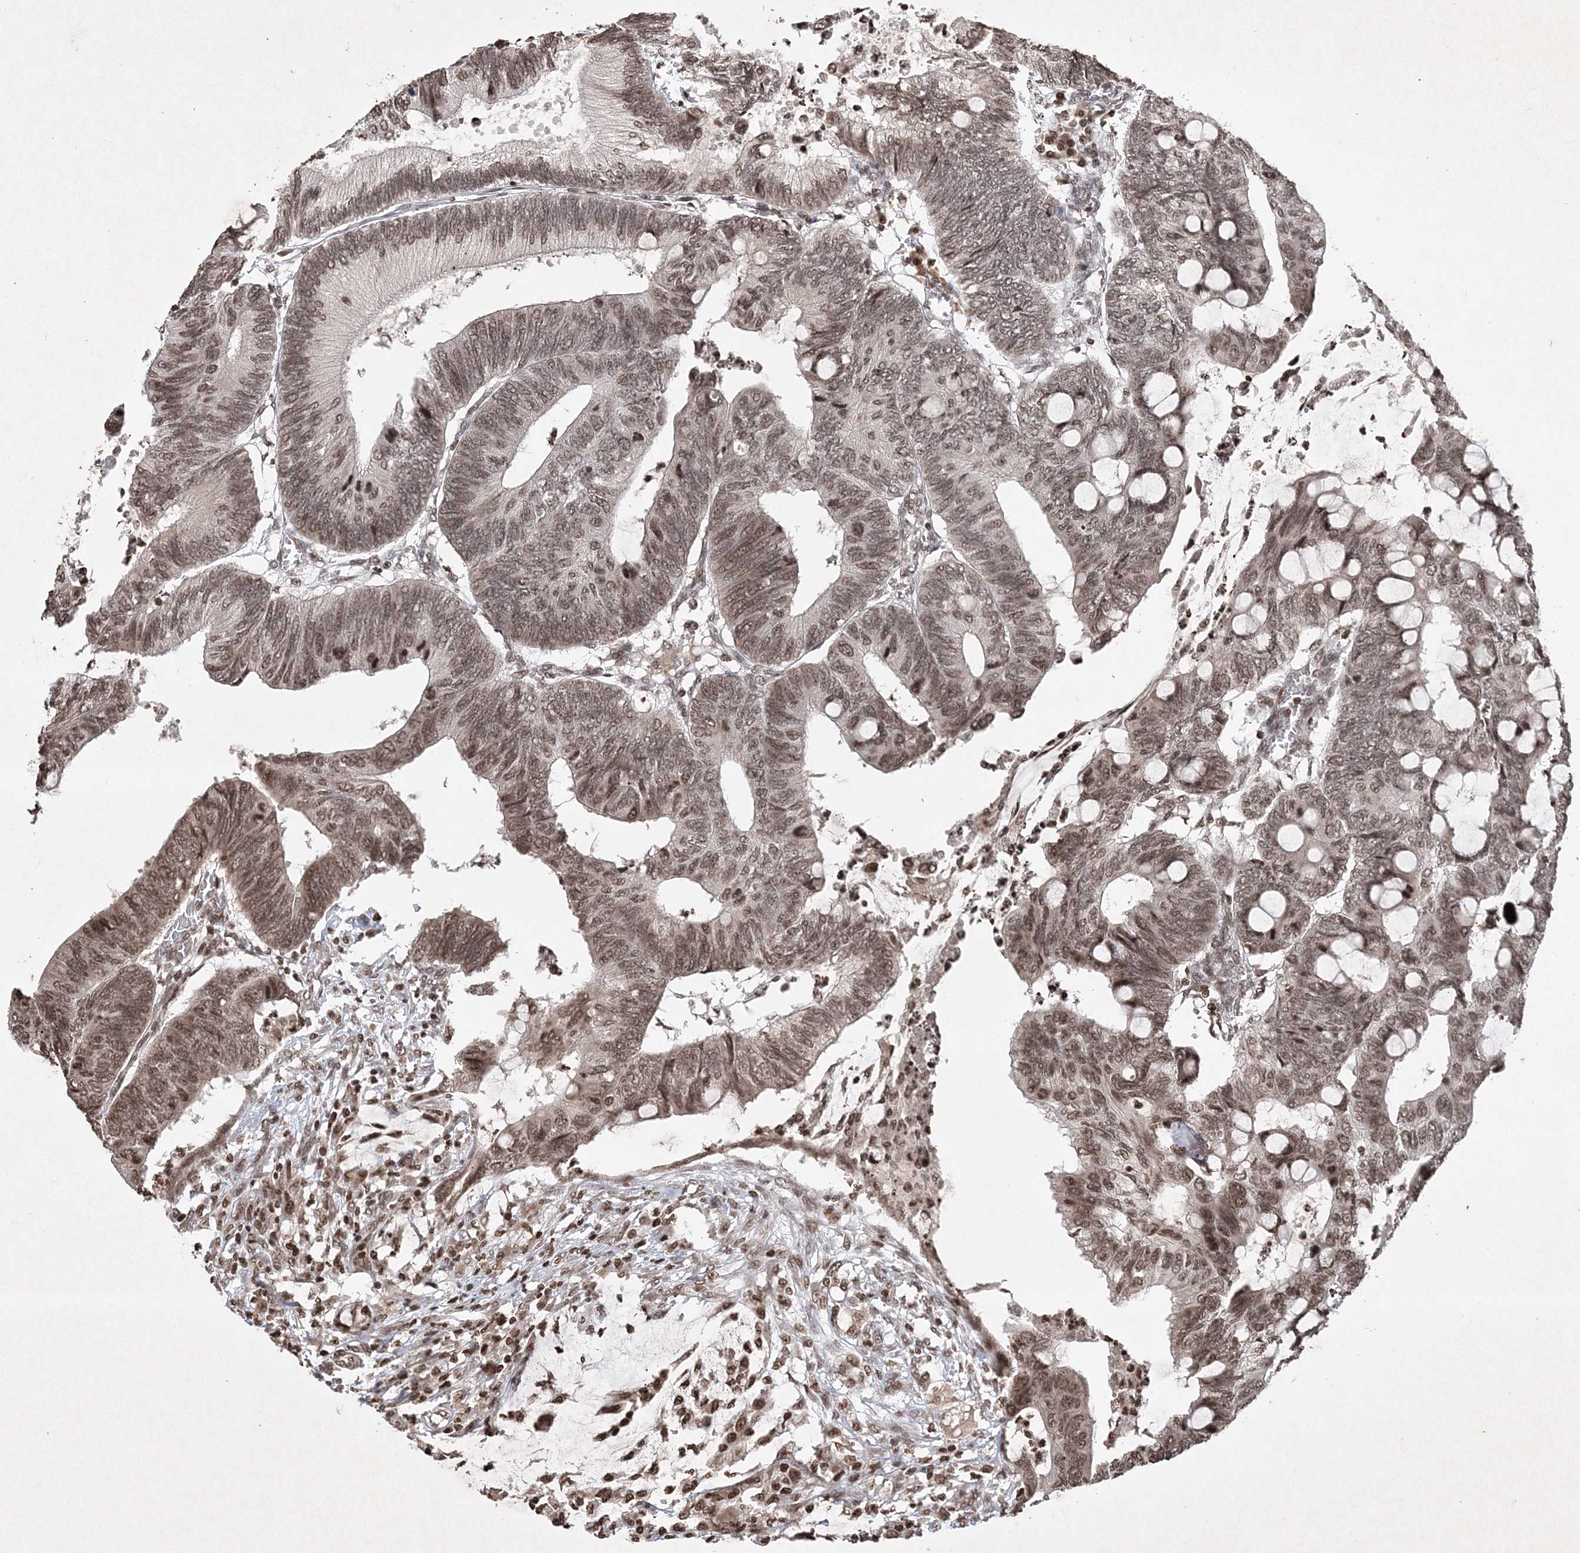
{"staining": {"intensity": "moderate", "quantity": ">75%", "location": "nuclear"}, "tissue": "colorectal cancer", "cell_type": "Tumor cells", "image_type": "cancer", "snomed": [{"axis": "morphology", "description": "Normal tissue, NOS"}, {"axis": "morphology", "description": "Adenocarcinoma, NOS"}, {"axis": "topography", "description": "Rectum"}, {"axis": "topography", "description": "Peripheral nerve tissue"}], "caption": "Immunohistochemical staining of human colorectal cancer (adenocarcinoma) exhibits medium levels of moderate nuclear protein positivity in approximately >75% of tumor cells.", "gene": "NEDD9", "patient": {"sex": "male", "age": 92}}